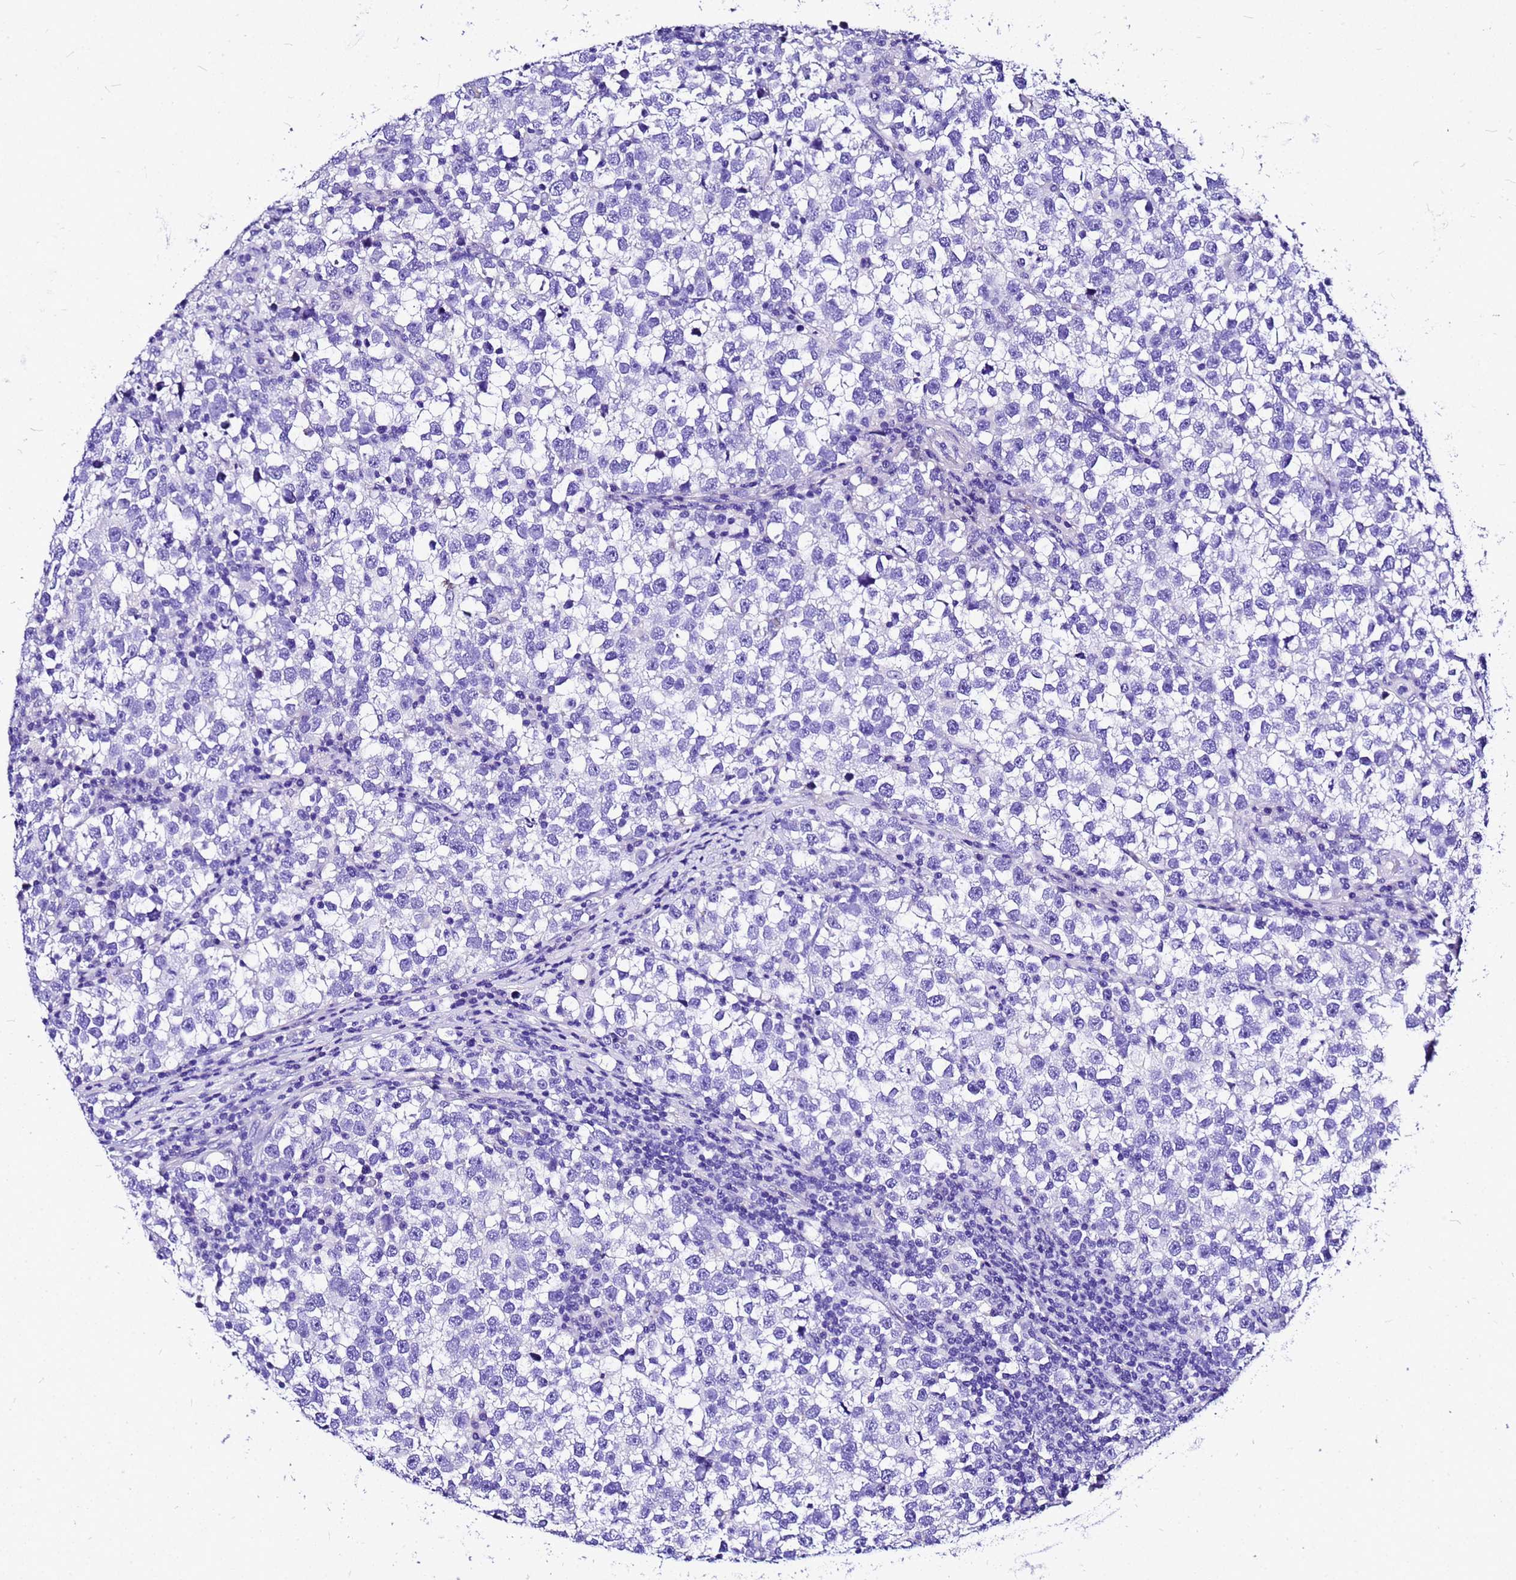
{"staining": {"intensity": "negative", "quantity": "none", "location": "none"}, "tissue": "testis cancer", "cell_type": "Tumor cells", "image_type": "cancer", "snomed": [{"axis": "morphology", "description": "Normal tissue, NOS"}, {"axis": "morphology", "description": "Seminoma, NOS"}, {"axis": "topography", "description": "Testis"}], "caption": "IHC image of neoplastic tissue: human testis cancer (seminoma) stained with DAB shows no significant protein staining in tumor cells.", "gene": "HERC4", "patient": {"sex": "male", "age": 43}}